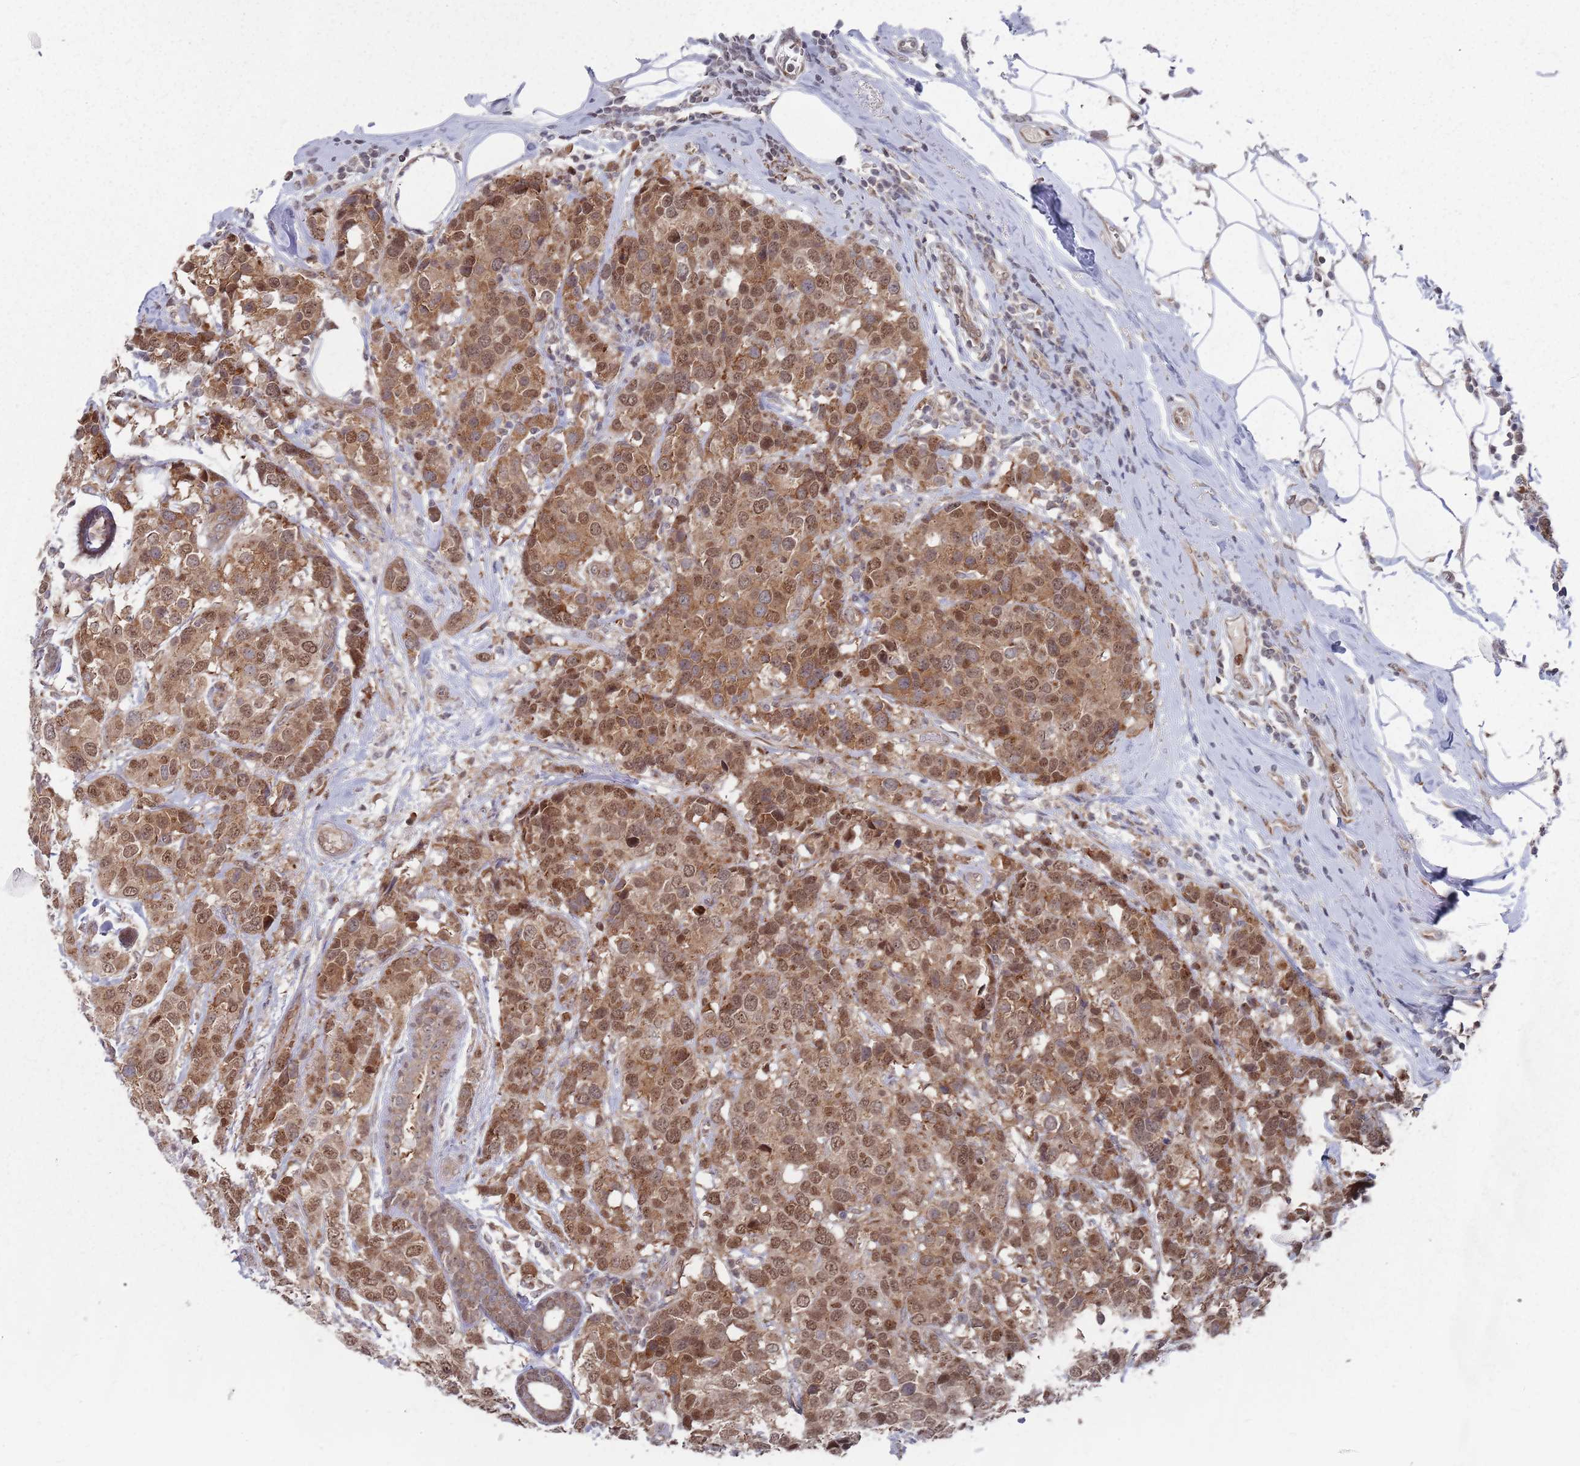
{"staining": {"intensity": "moderate", "quantity": ">75%", "location": "cytoplasmic/membranous,nuclear"}, "tissue": "breast cancer", "cell_type": "Tumor cells", "image_type": "cancer", "snomed": [{"axis": "morphology", "description": "Lobular carcinoma"}, {"axis": "topography", "description": "Breast"}], "caption": "Tumor cells exhibit moderate cytoplasmic/membranous and nuclear positivity in about >75% of cells in lobular carcinoma (breast). (DAB (3,3'-diaminobenzidine) IHC, brown staining for protein, blue staining for nuclei).", "gene": "FMO4", "patient": {"sex": "female", "age": 59}}